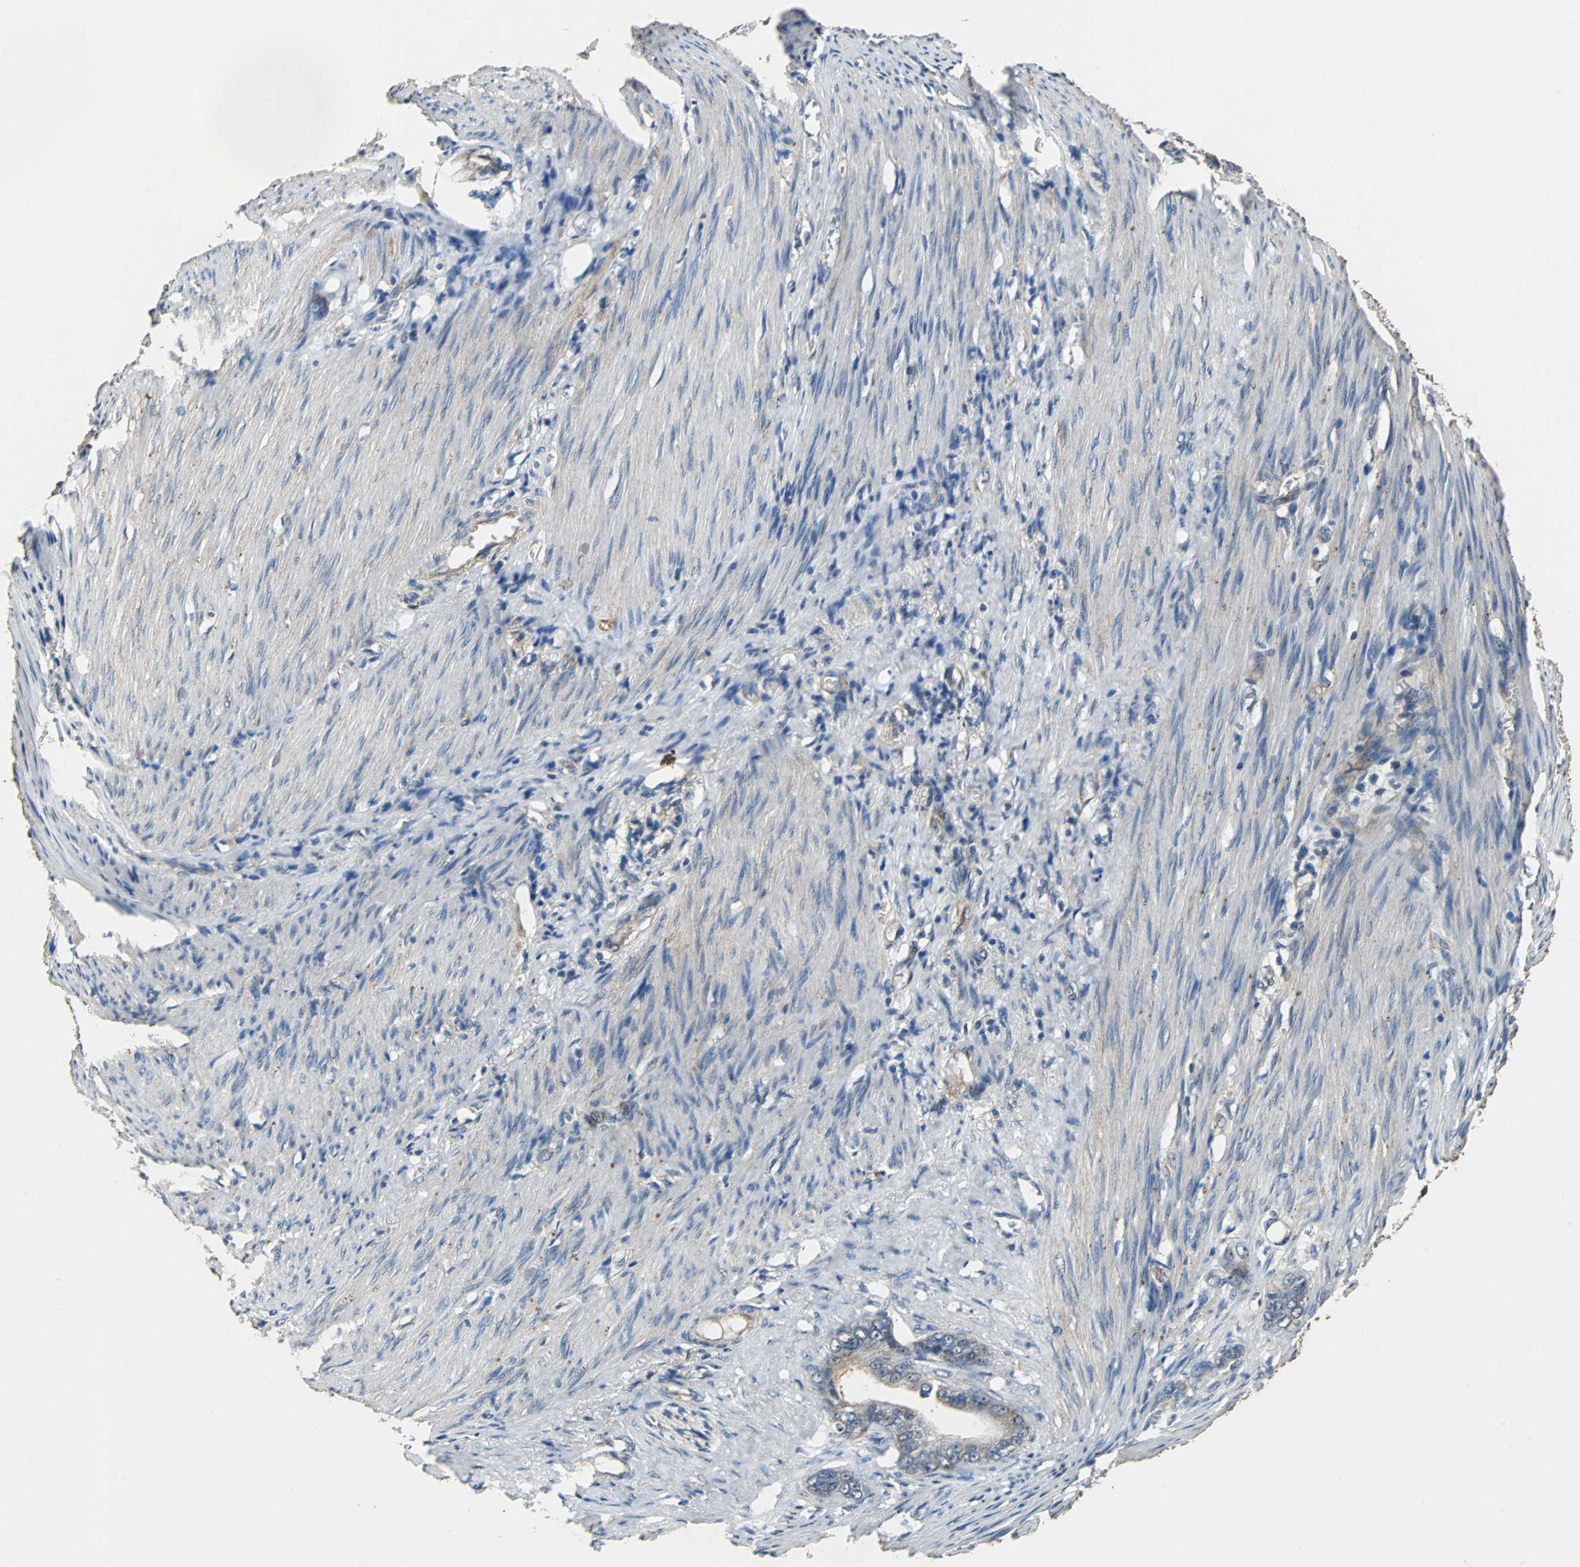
{"staining": {"intensity": "weak", "quantity": "<25%", "location": "cytoplasmic/membranous"}, "tissue": "stomach cancer", "cell_type": "Tumor cells", "image_type": "cancer", "snomed": [{"axis": "morphology", "description": "Adenocarcinoma, NOS"}, {"axis": "topography", "description": "Stomach"}], "caption": "This is an immunohistochemistry photomicrograph of stomach cancer (adenocarcinoma). There is no staining in tumor cells.", "gene": "VBP1", "patient": {"sex": "female", "age": 75}}